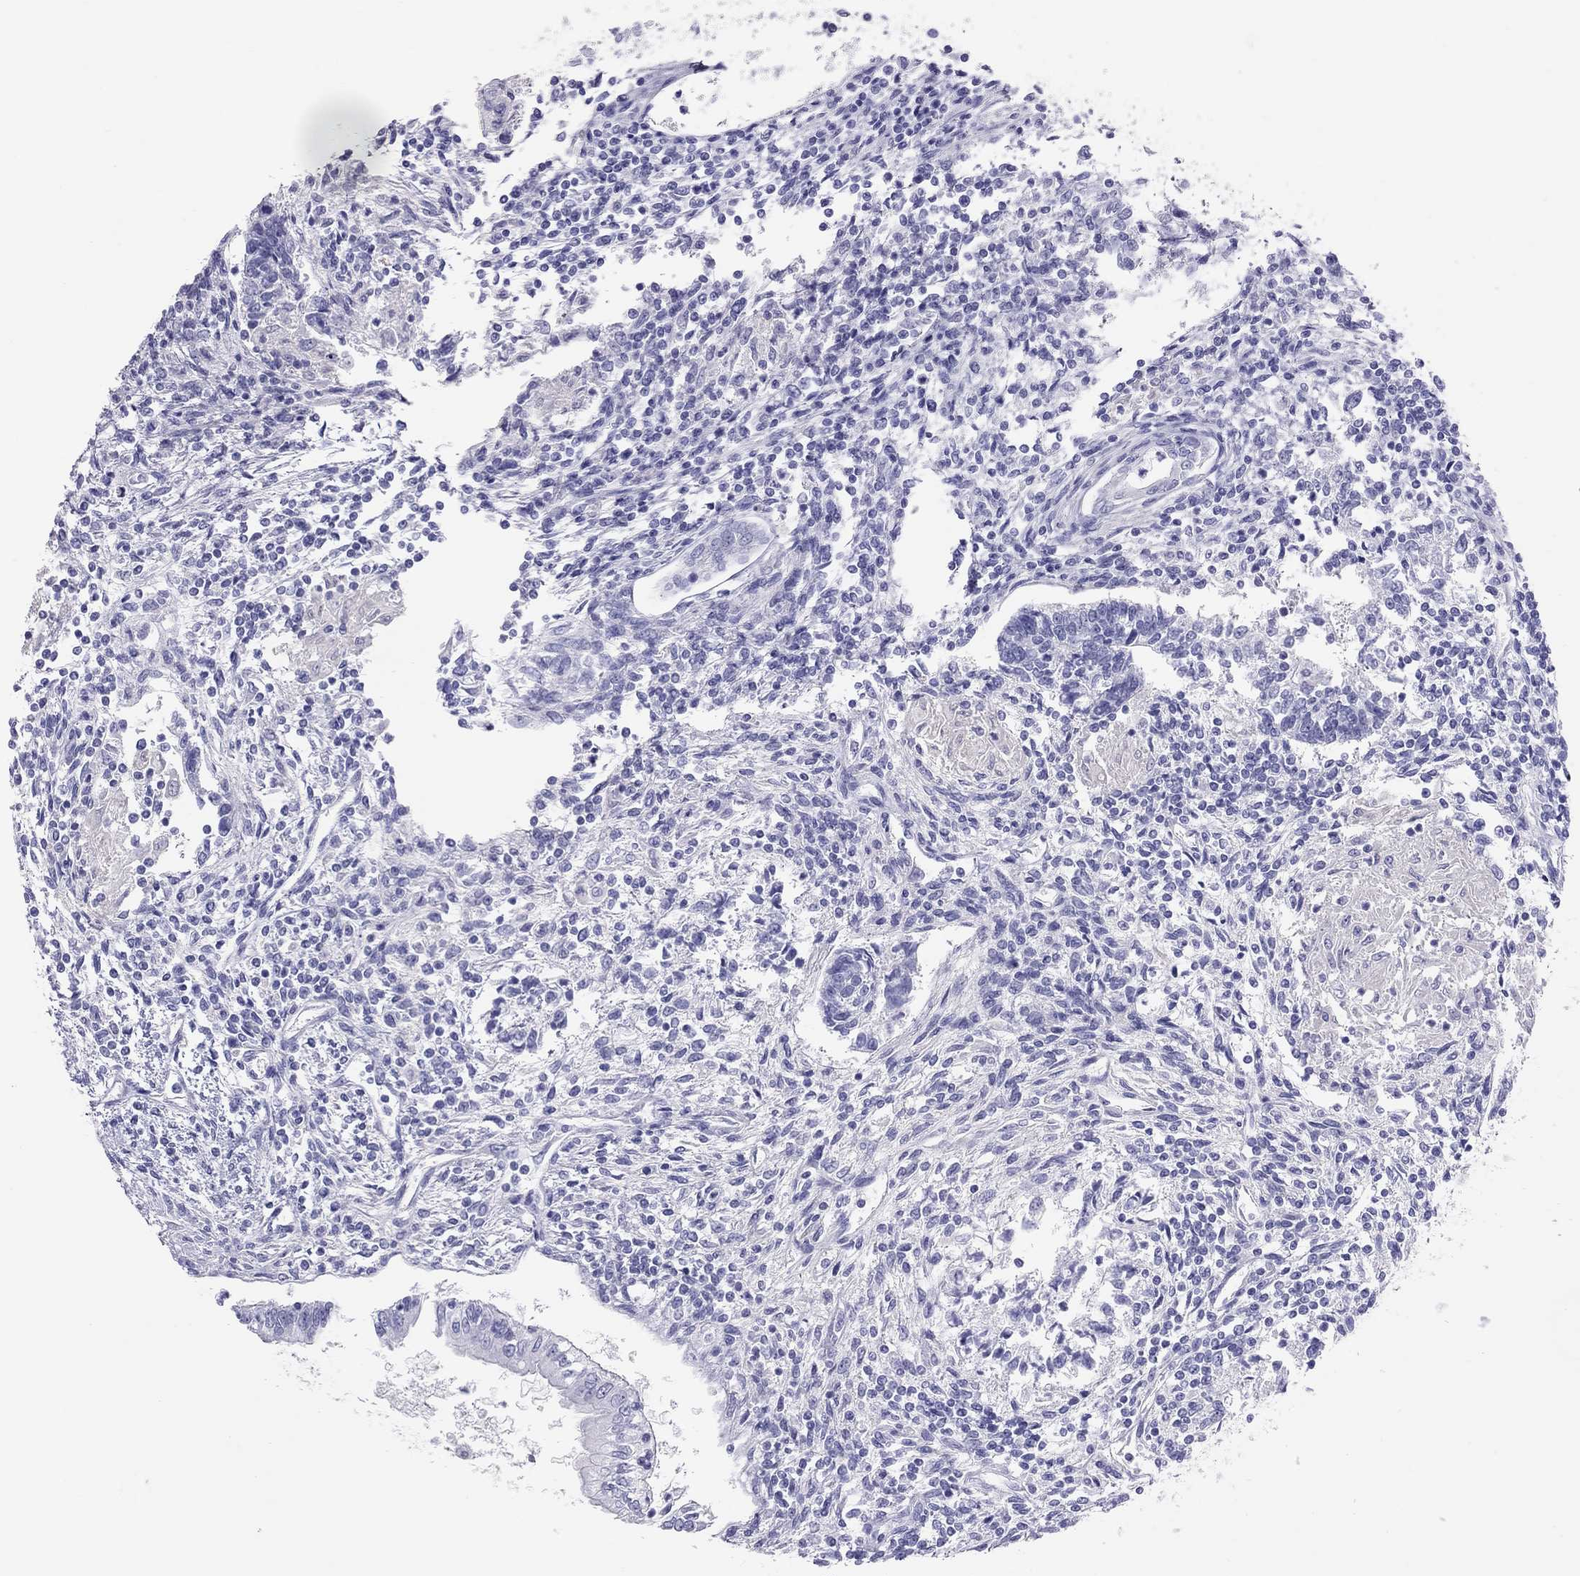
{"staining": {"intensity": "negative", "quantity": "none", "location": "none"}, "tissue": "testis cancer", "cell_type": "Tumor cells", "image_type": "cancer", "snomed": [{"axis": "morphology", "description": "Carcinoma, Embryonal, NOS"}, {"axis": "topography", "description": "Testis"}], "caption": "High power microscopy photomicrograph of an immunohistochemistry (IHC) image of embryonal carcinoma (testis), revealing no significant staining in tumor cells.", "gene": "PSMB11", "patient": {"sex": "male", "age": 37}}